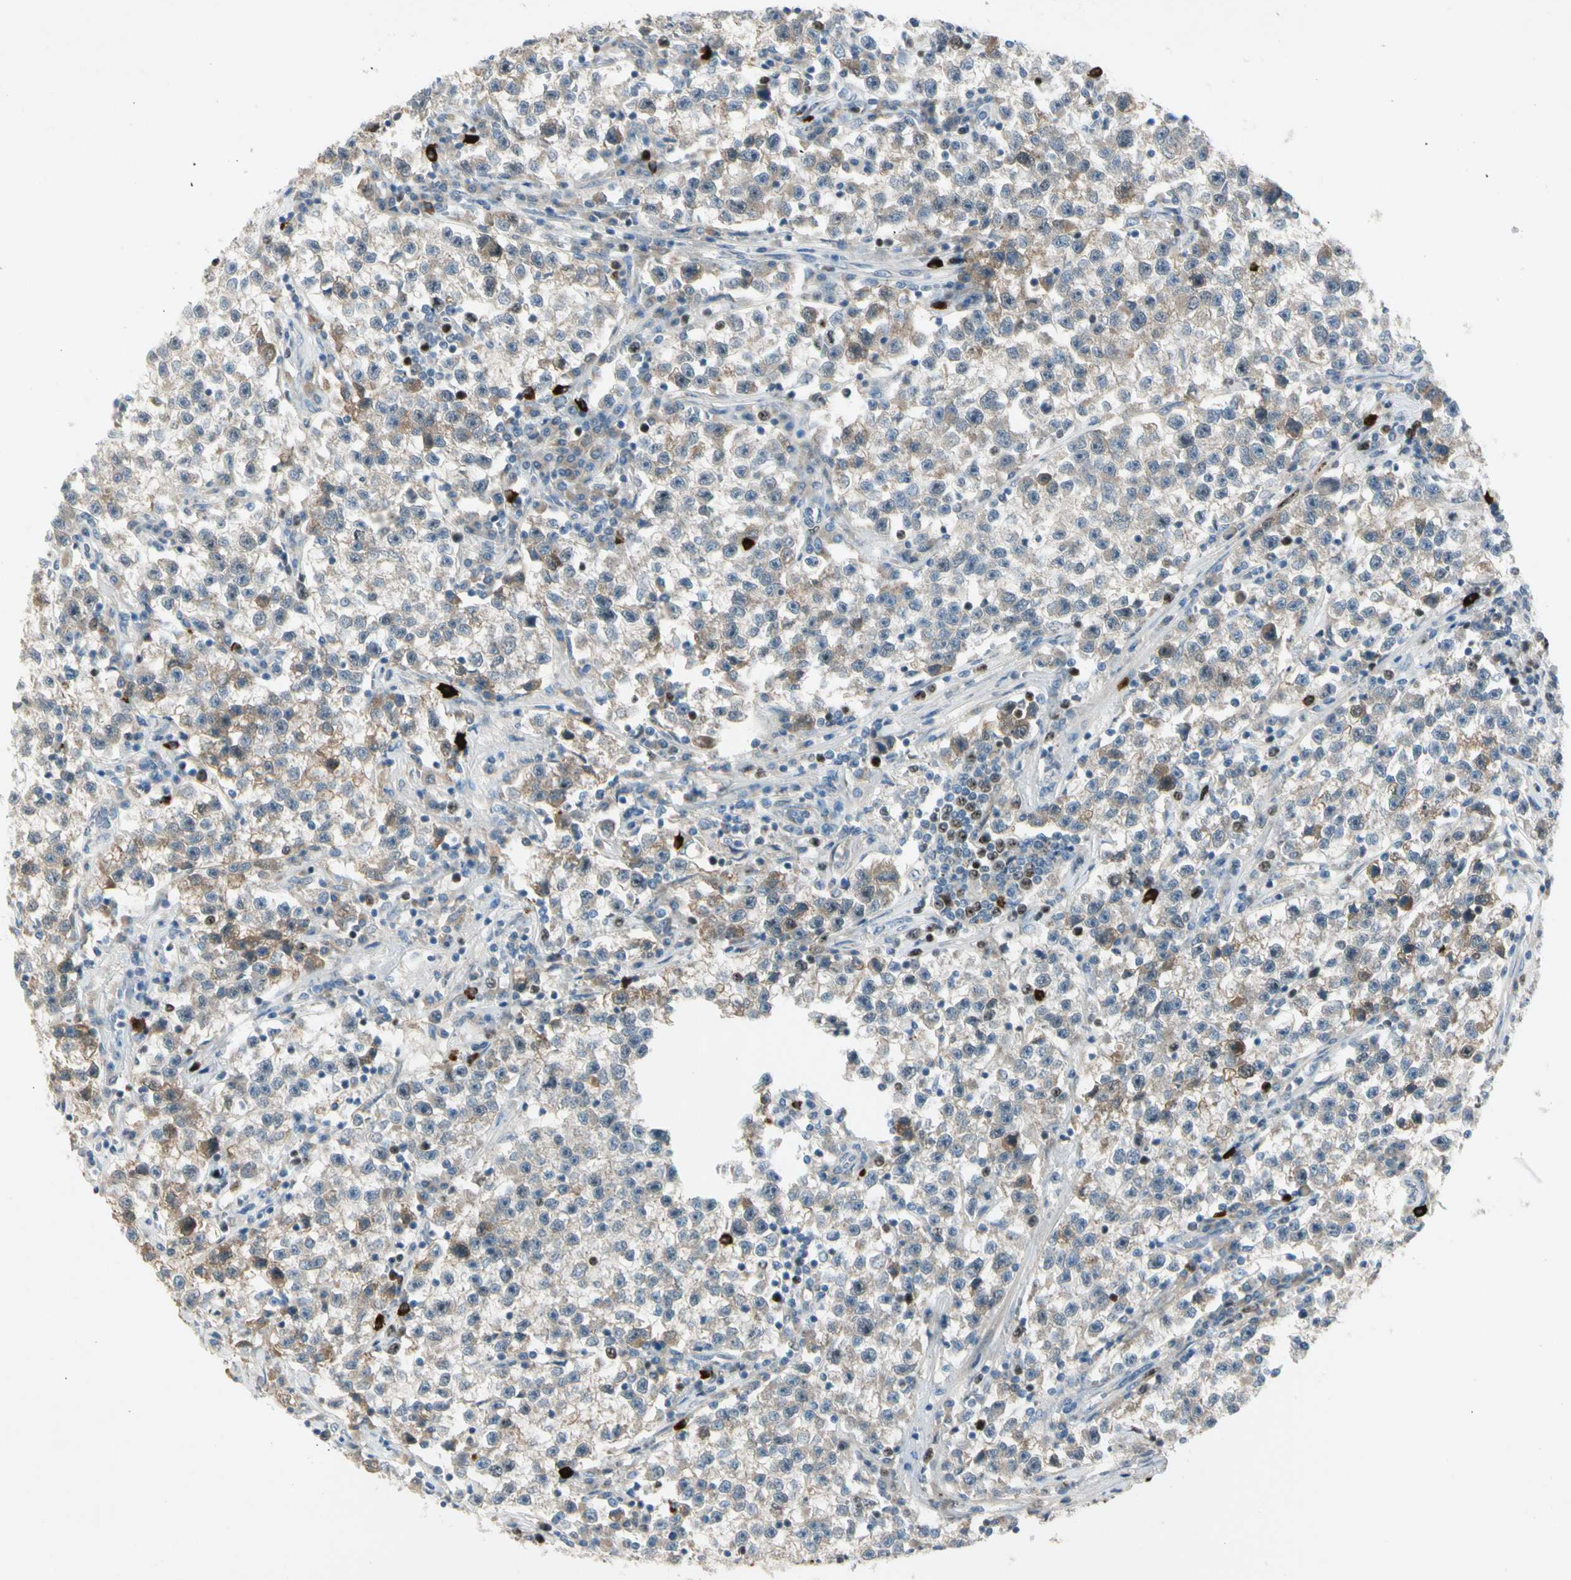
{"staining": {"intensity": "weak", "quantity": "<25%", "location": "cytoplasmic/membranous"}, "tissue": "testis cancer", "cell_type": "Tumor cells", "image_type": "cancer", "snomed": [{"axis": "morphology", "description": "Seminoma, NOS"}, {"axis": "topography", "description": "Testis"}], "caption": "A high-resolution micrograph shows immunohistochemistry staining of testis seminoma, which demonstrates no significant expression in tumor cells.", "gene": "PITX1", "patient": {"sex": "male", "age": 22}}